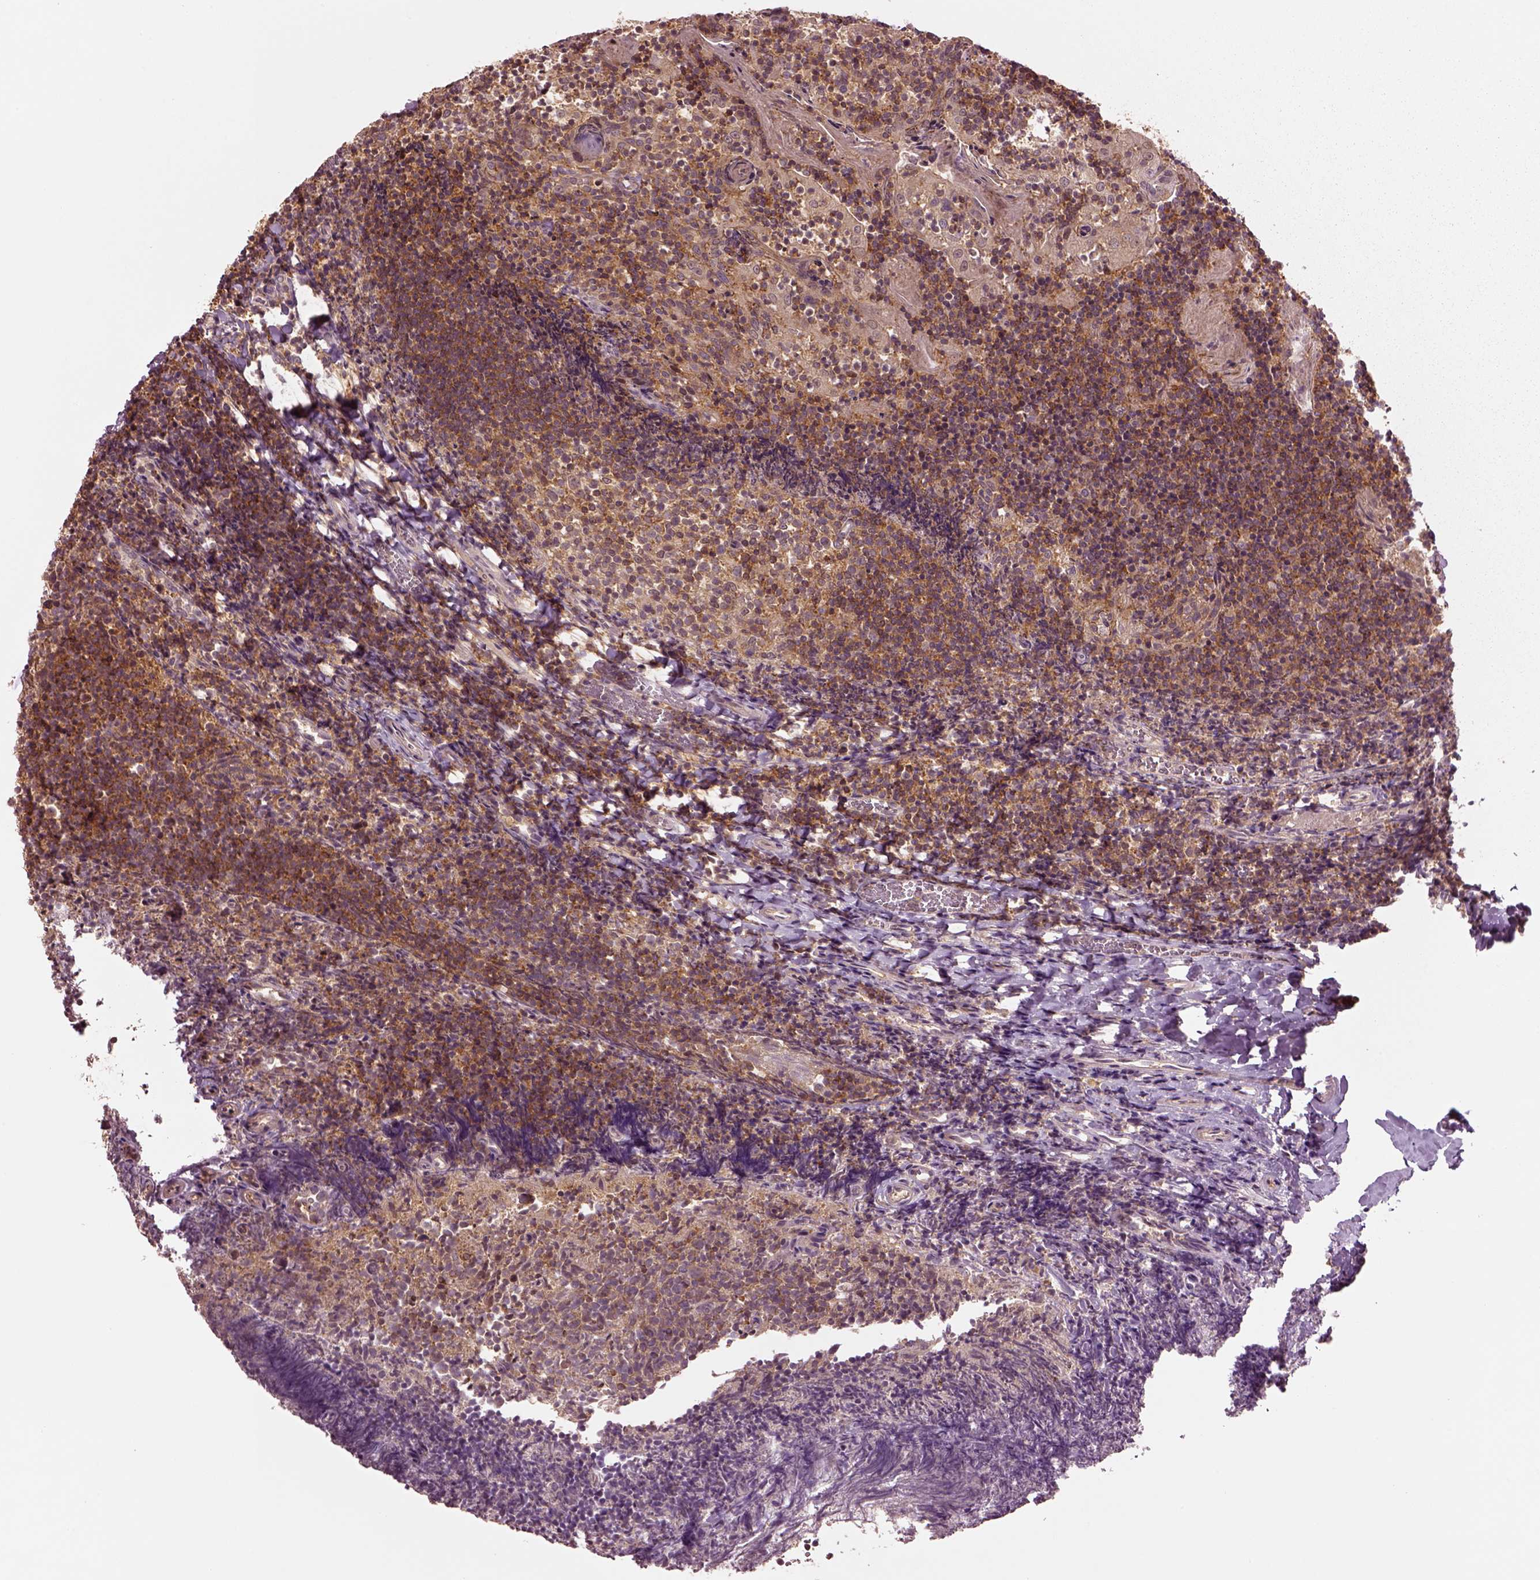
{"staining": {"intensity": "moderate", "quantity": ">75%", "location": "cytoplasmic/membranous"}, "tissue": "tonsil", "cell_type": "Germinal center cells", "image_type": "normal", "snomed": [{"axis": "morphology", "description": "Normal tissue, NOS"}, {"axis": "topography", "description": "Tonsil"}], "caption": "Immunohistochemistry (IHC) histopathology image of benign human tonsil stained for a protein (brown), which displays medium levels of moderate cytoplasmic/membranous positivity in approximately >75% of germinal center cells.", "gene": "MTHFS", "patient": {"sex": "female", "age": 10}}